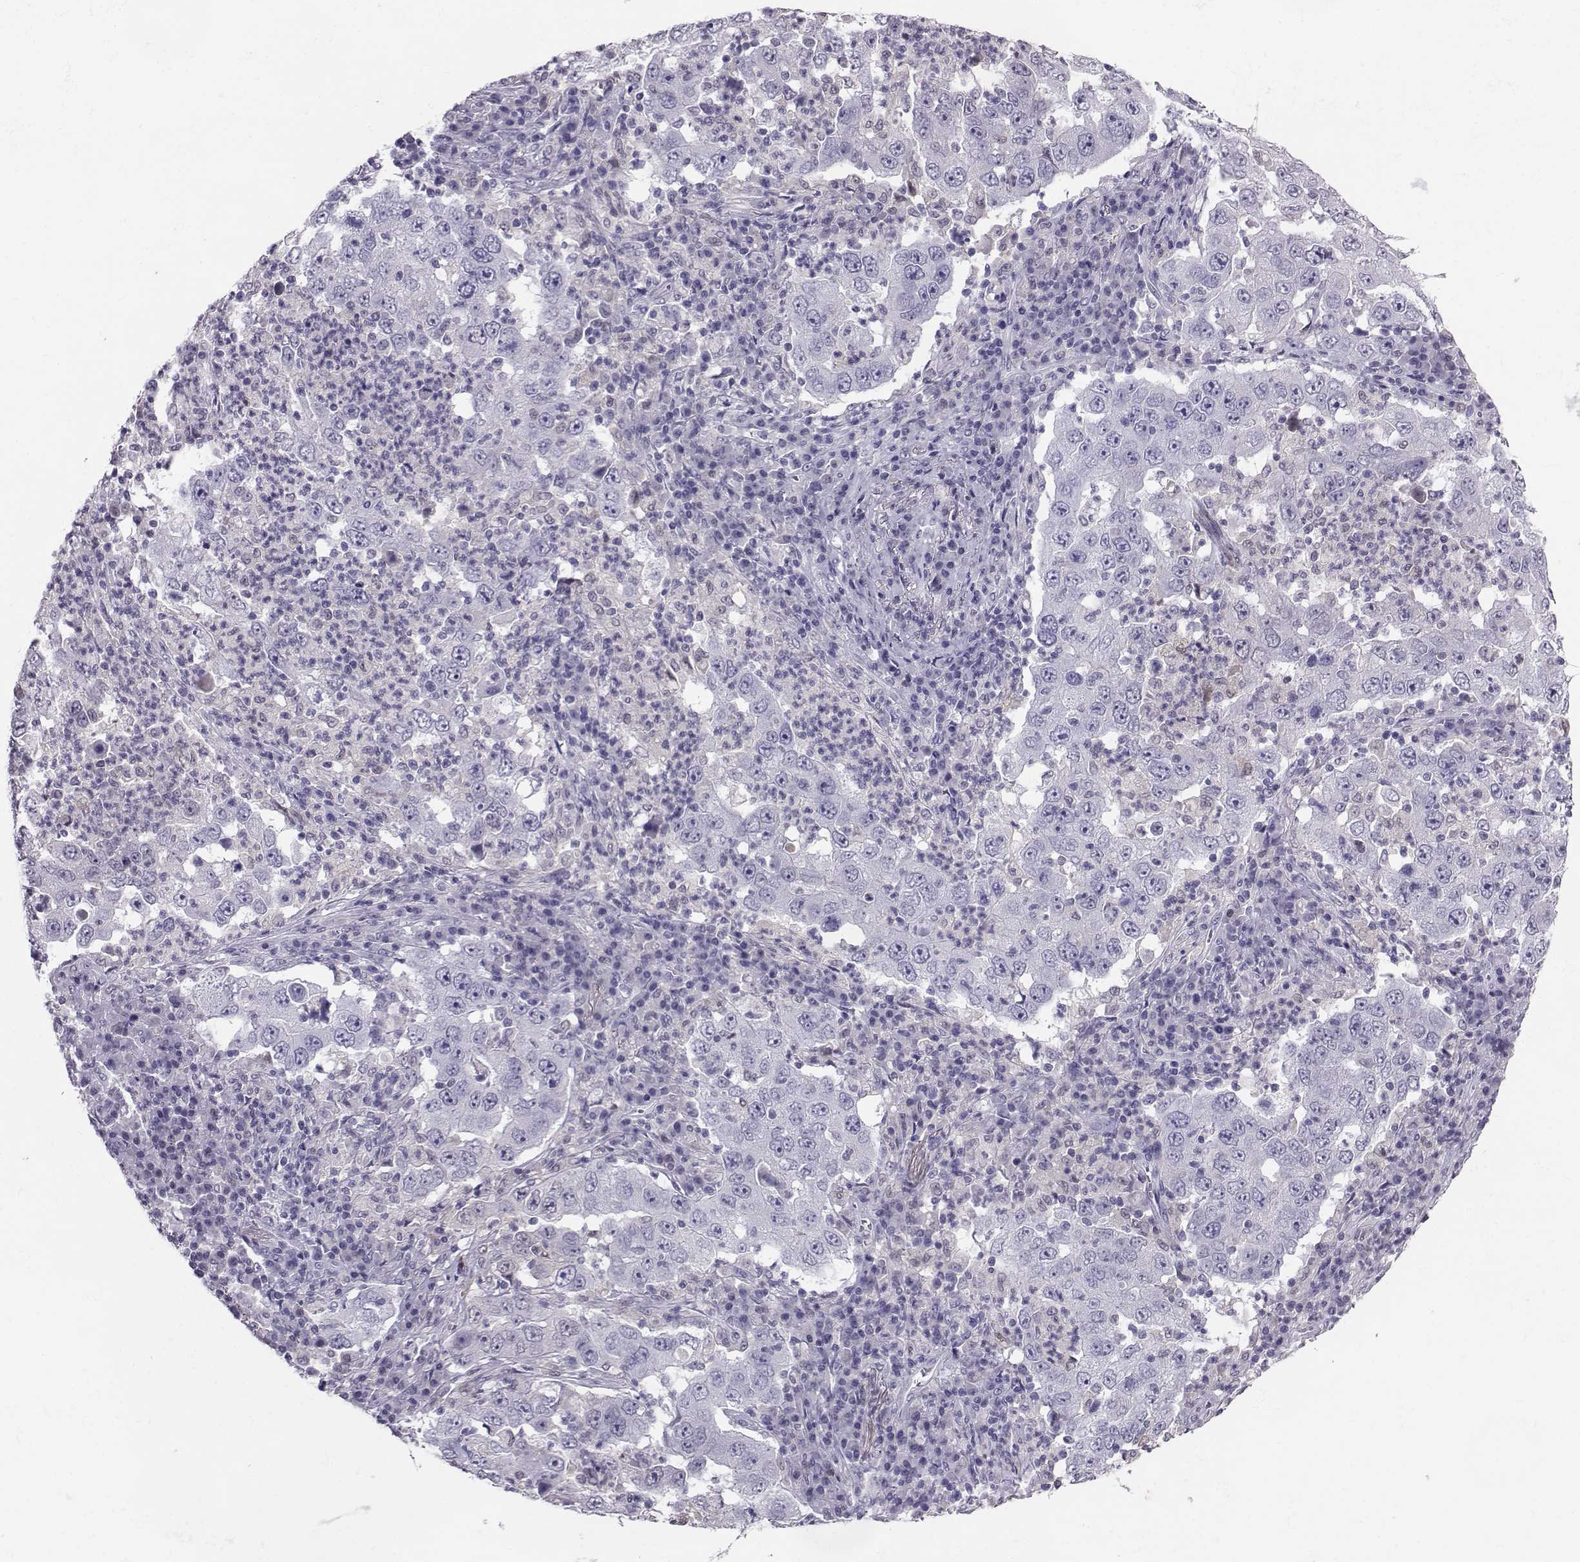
{"staining": {"intensity": "negative", "quantity": "none", "location": "none"}, "tissue": "lung cancer", "cell_type": "Tumor cells", "image_type": "cancer", "snomed": [{"axis": "morphology", "description": "Adenocarcinoma, NOS"}, {"axis": "topography", "description": "Lung"}], "caption": "A high-resolution micrograph shows immunohistochemistry staining of lung adenocarcinoma, which demonstrates no significant staining in tumor cells.", "gene": "PGK1", "patient": {"sex": "male", "age": 73}}